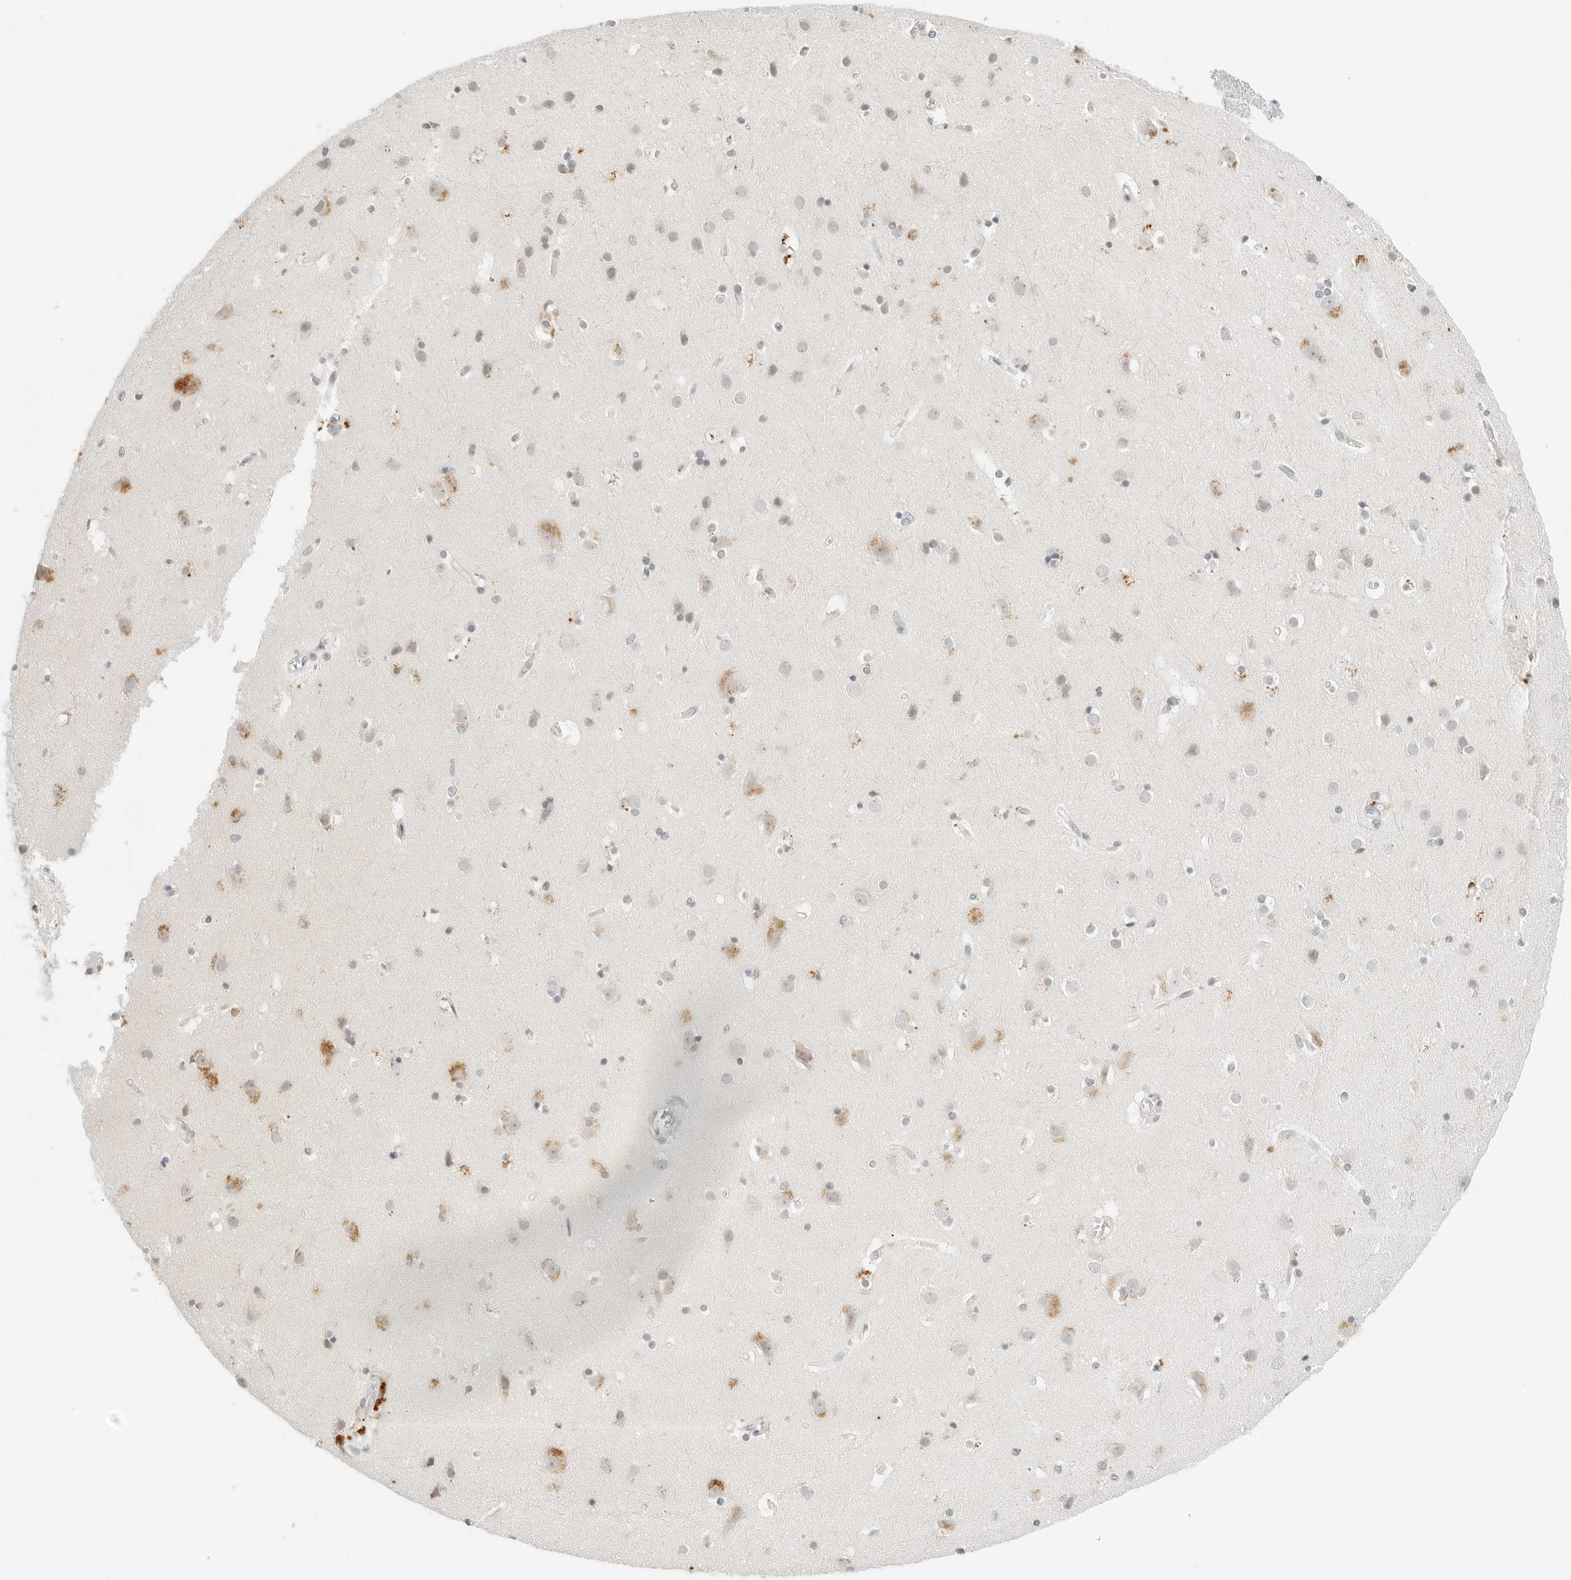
{"staining": {"intensity": "negative", "quantity": "none", "location": "none"}, "tissue": "cerebral cortex", "cell_type": "Endothelial cells", "image_type": "normal", "snomed": [{"axis": "morphology", "description": "Normal tissue, NOS"}, {"axis": "topography", "description": "Cerebral cortex"}], "caption": "Human cerebral cortex stained for a protein using IHC reveals no positivity in endothelial cells.", "gene": "NEO1", "patient": {"sex": "male", "age": 54}}